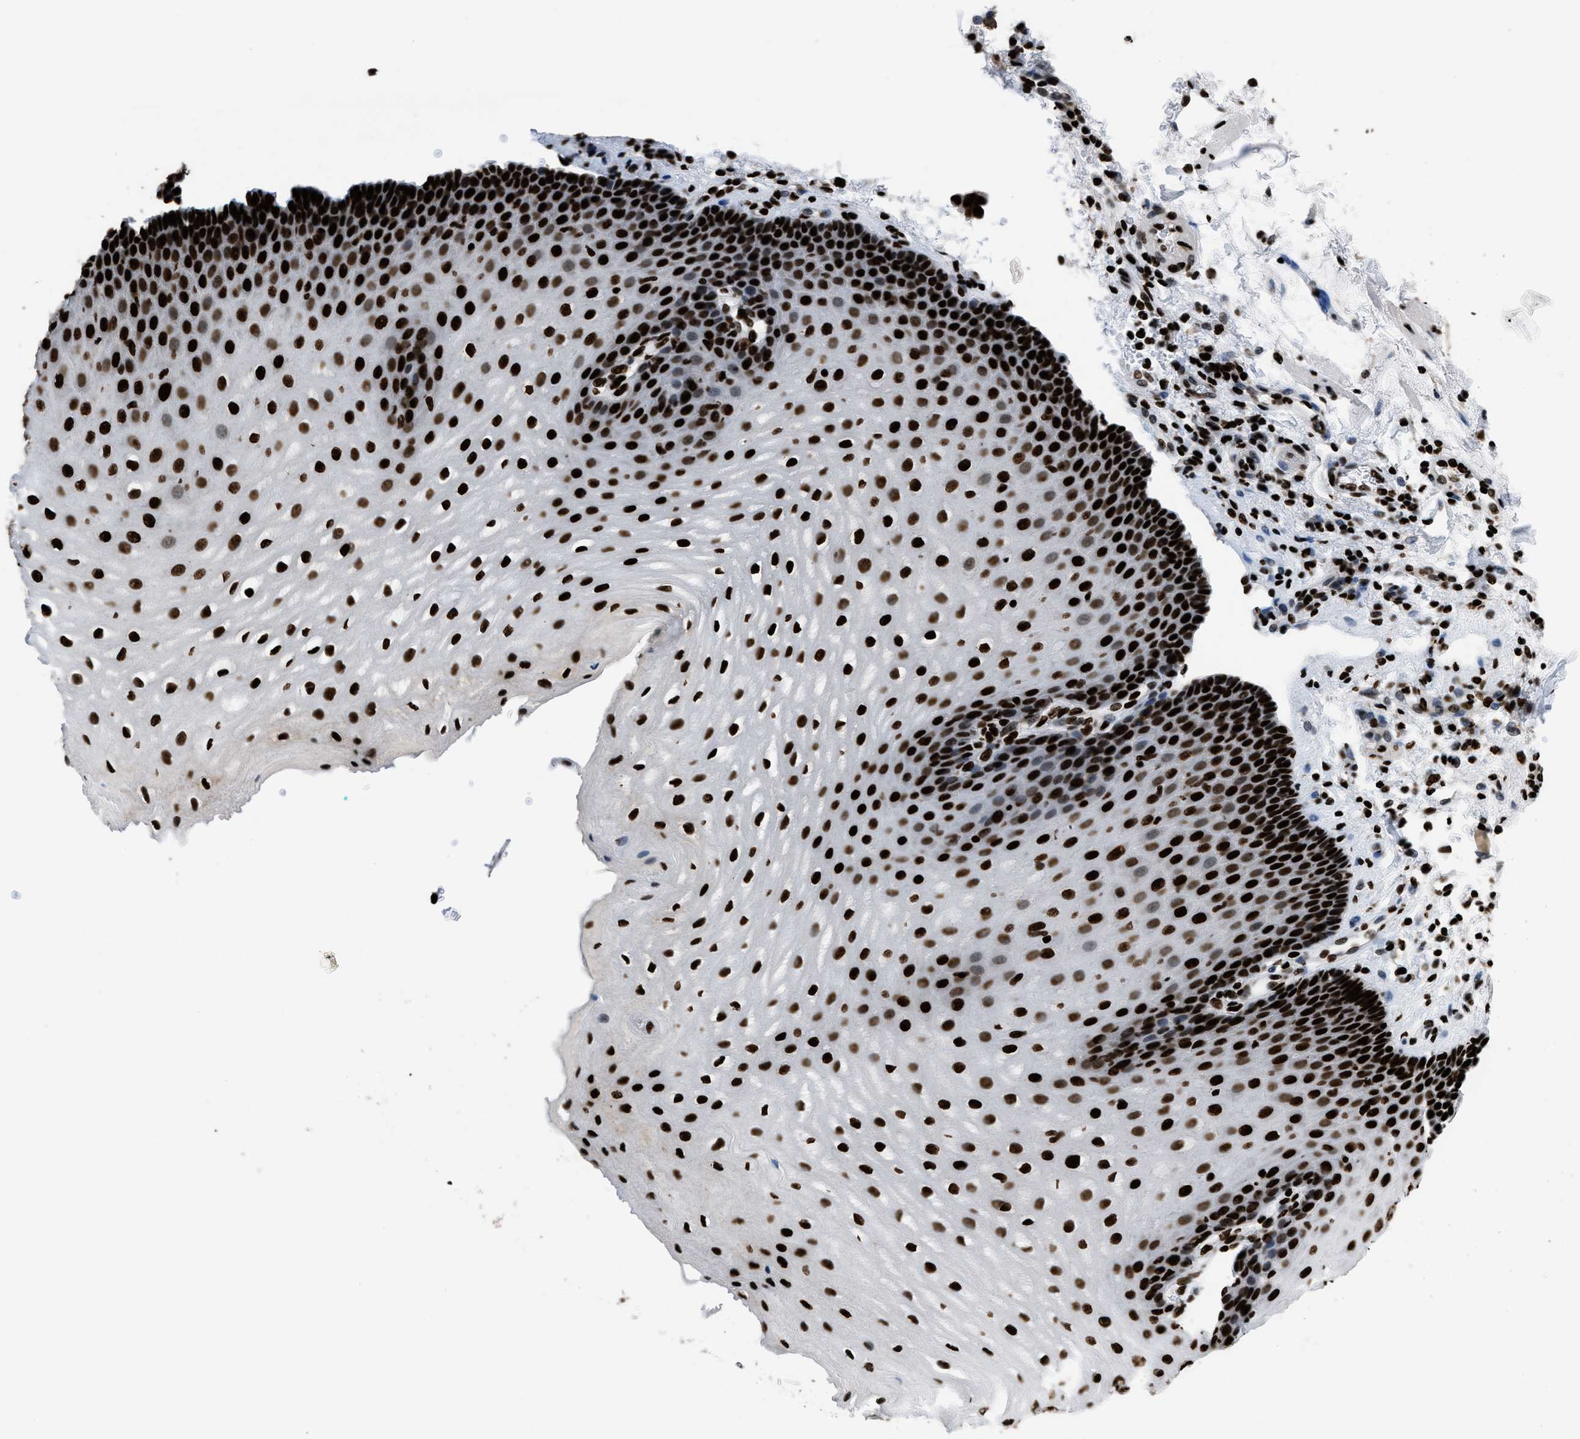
{"staining": {"intensity": "strong", "quantity": ">75%", "location": "nuclear"}, "tissue": "esophagus", "cell_type": "Squamous epithelial cells", "image_type": "normal", "snomed": [{"axis": "morphology", "description": "Normal tissue, NOS"}, {"axis": "topography", "description": "Esophagus"}], "caption": "Esophagus was stained to show a protein in brown. There is high levels of strong nuclear positivity in about >75% of squamous epithelial cells.", "gene": "HNRNPM", "patient": {"sex": "male", "age": 54}}